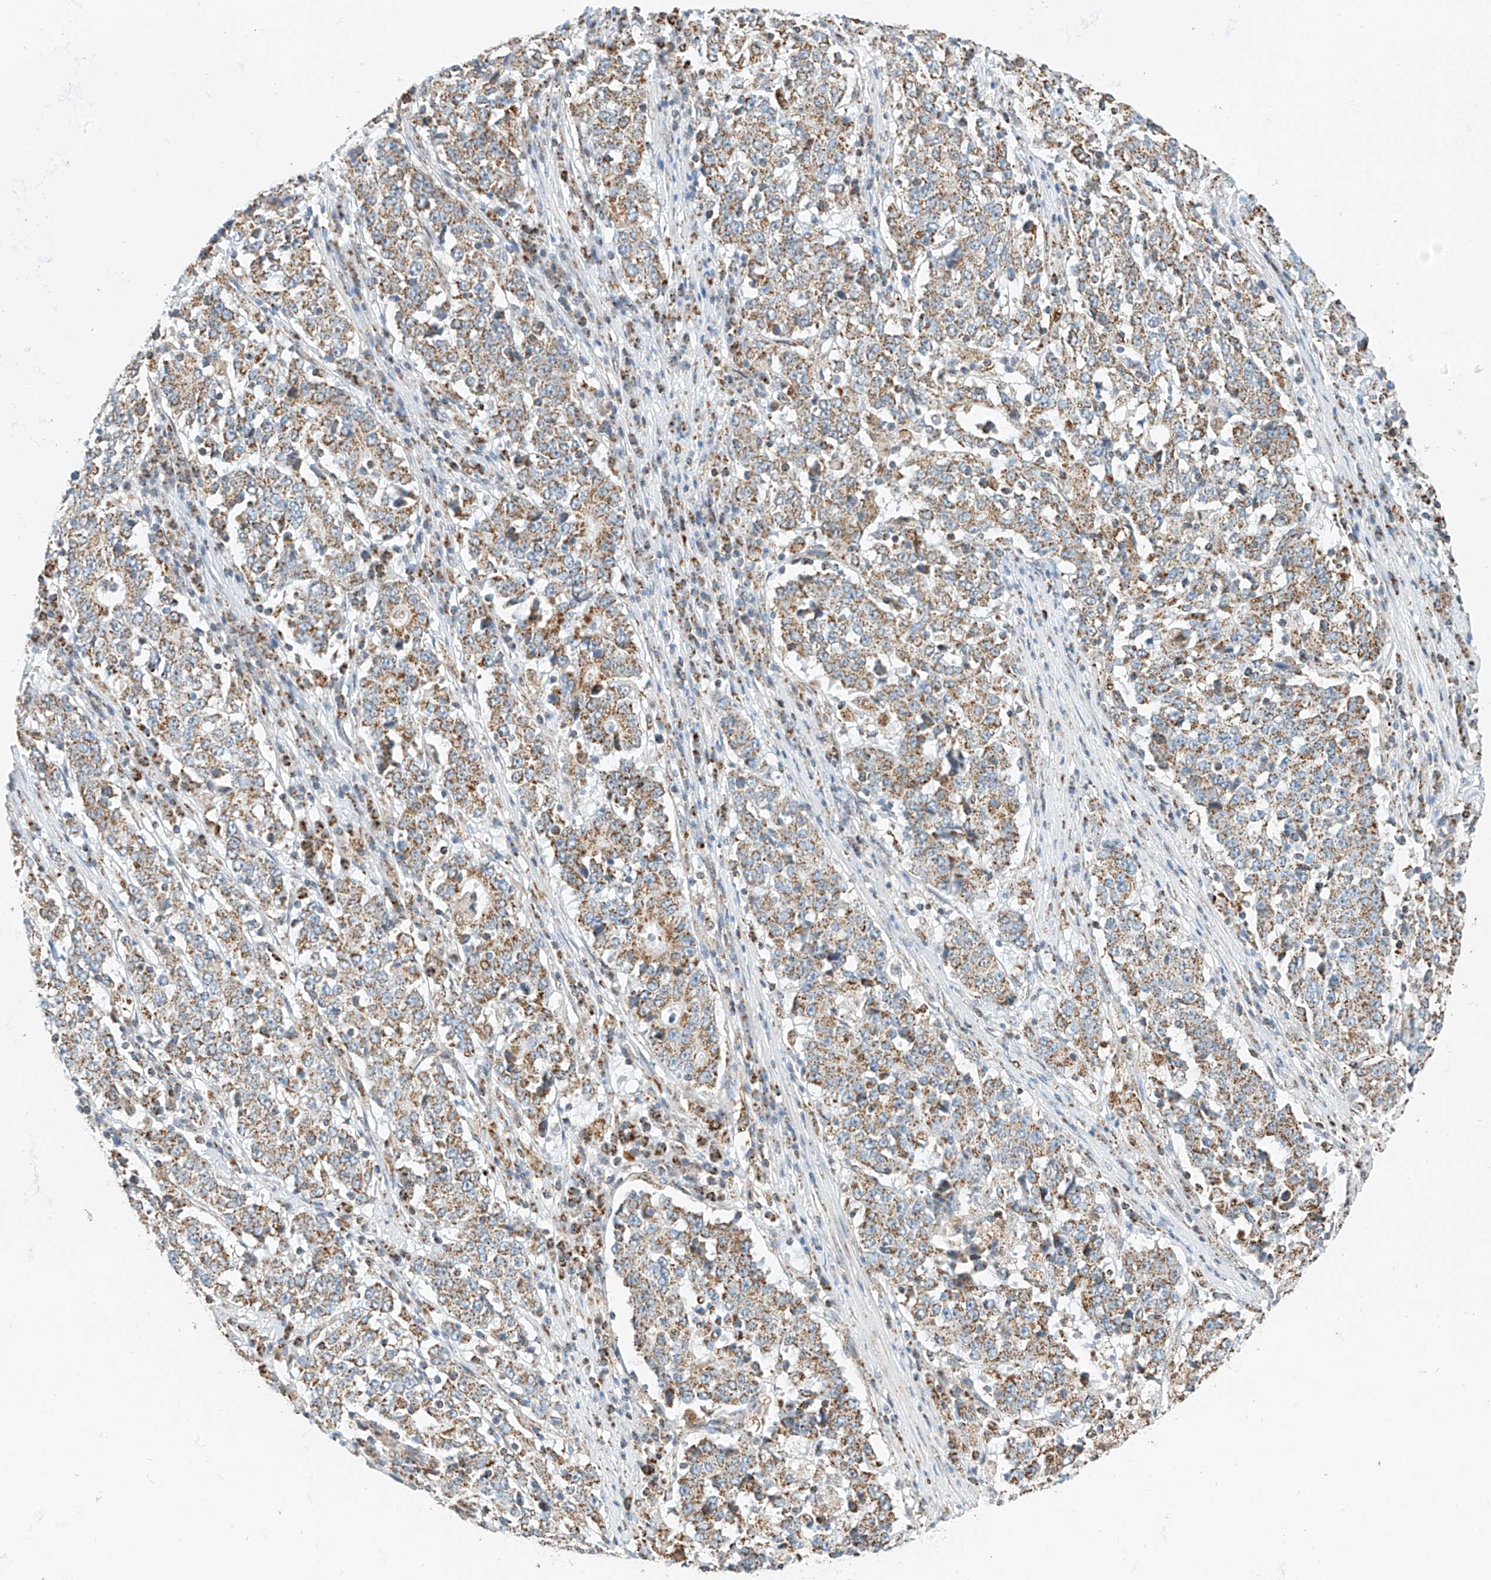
{"staining": {"intensity": "moderate", "quantity": ">75%", "location": "cytoplasmic/membranous"}, "tissue": "stomach cancer", "cell_type": "Tumor cells", "image_type": "cancer", "snomed": [{"axis": "morphology", "description": "Adenocarcinoma, NOS"}, {"axis": "topography", "description": "Stomach"}], "caption": "Brown immunohistochemical staining in stomach adenocarcinoma reveals moderate cytoplasmic/membranous expression in approximately >75% of tumor cells. (DAB IHC with brightfield microscopy, high magnification).", "gene": "PPA2", "patient": {"sex": "male", "age": 59}}